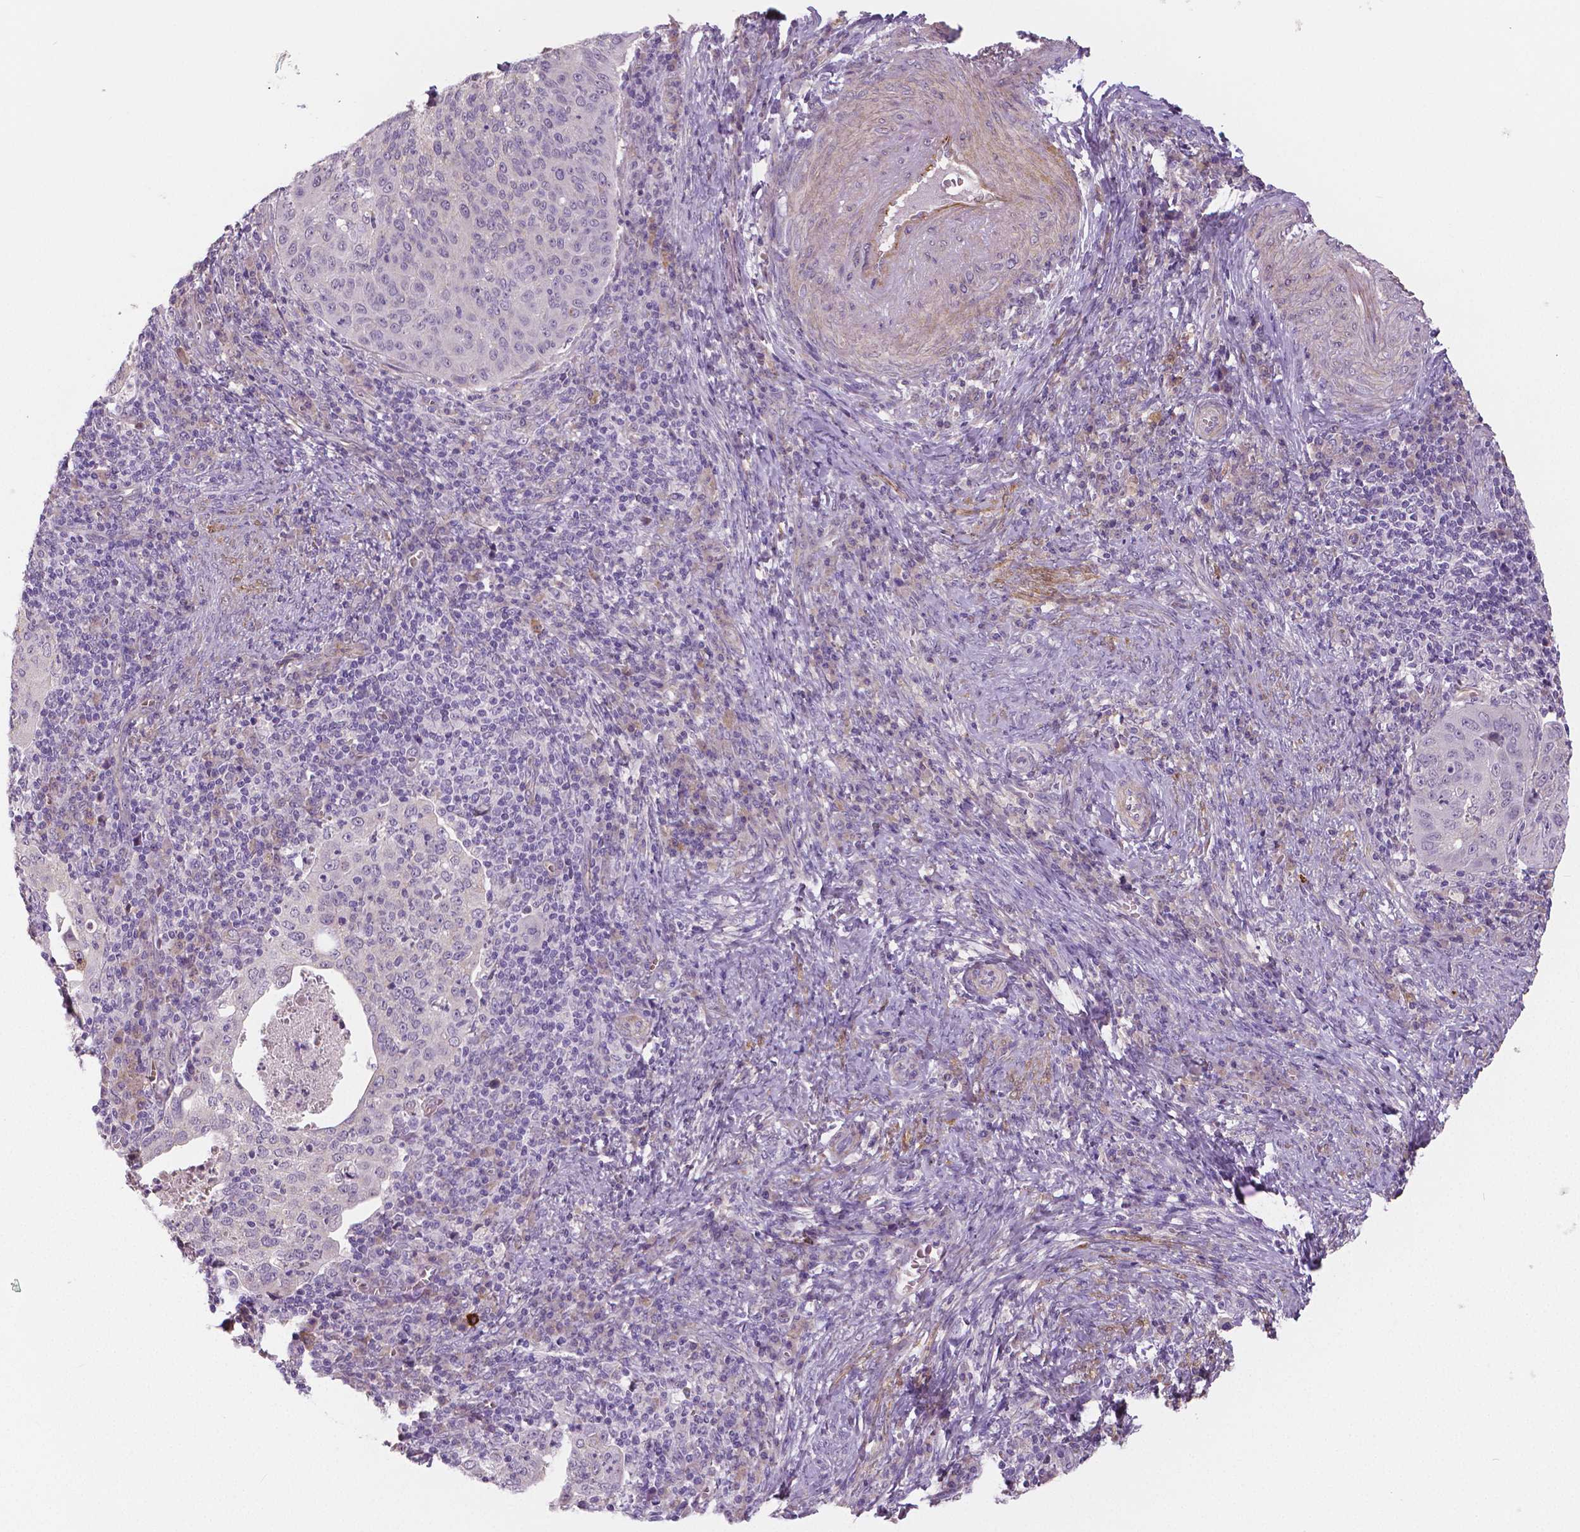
{"staining": {"intensity": "negative", "quantity": "none", "location": "none"}, "tissue": "cervical cancer", "cell_type": "Tumor cells", "image_type": "cancer", "snomed": [{"axis": "morphology", "description": "Squamous cell carcinoma, NOS"}, {"axis": "topography", "description": "Cervix"}], "caption": "Human cervical cancer stained for a protein using immunohistochemistry displays no staining in tumor cells.", "gene": "FLT1", "patient": {"sex": "female", "age": 39}}